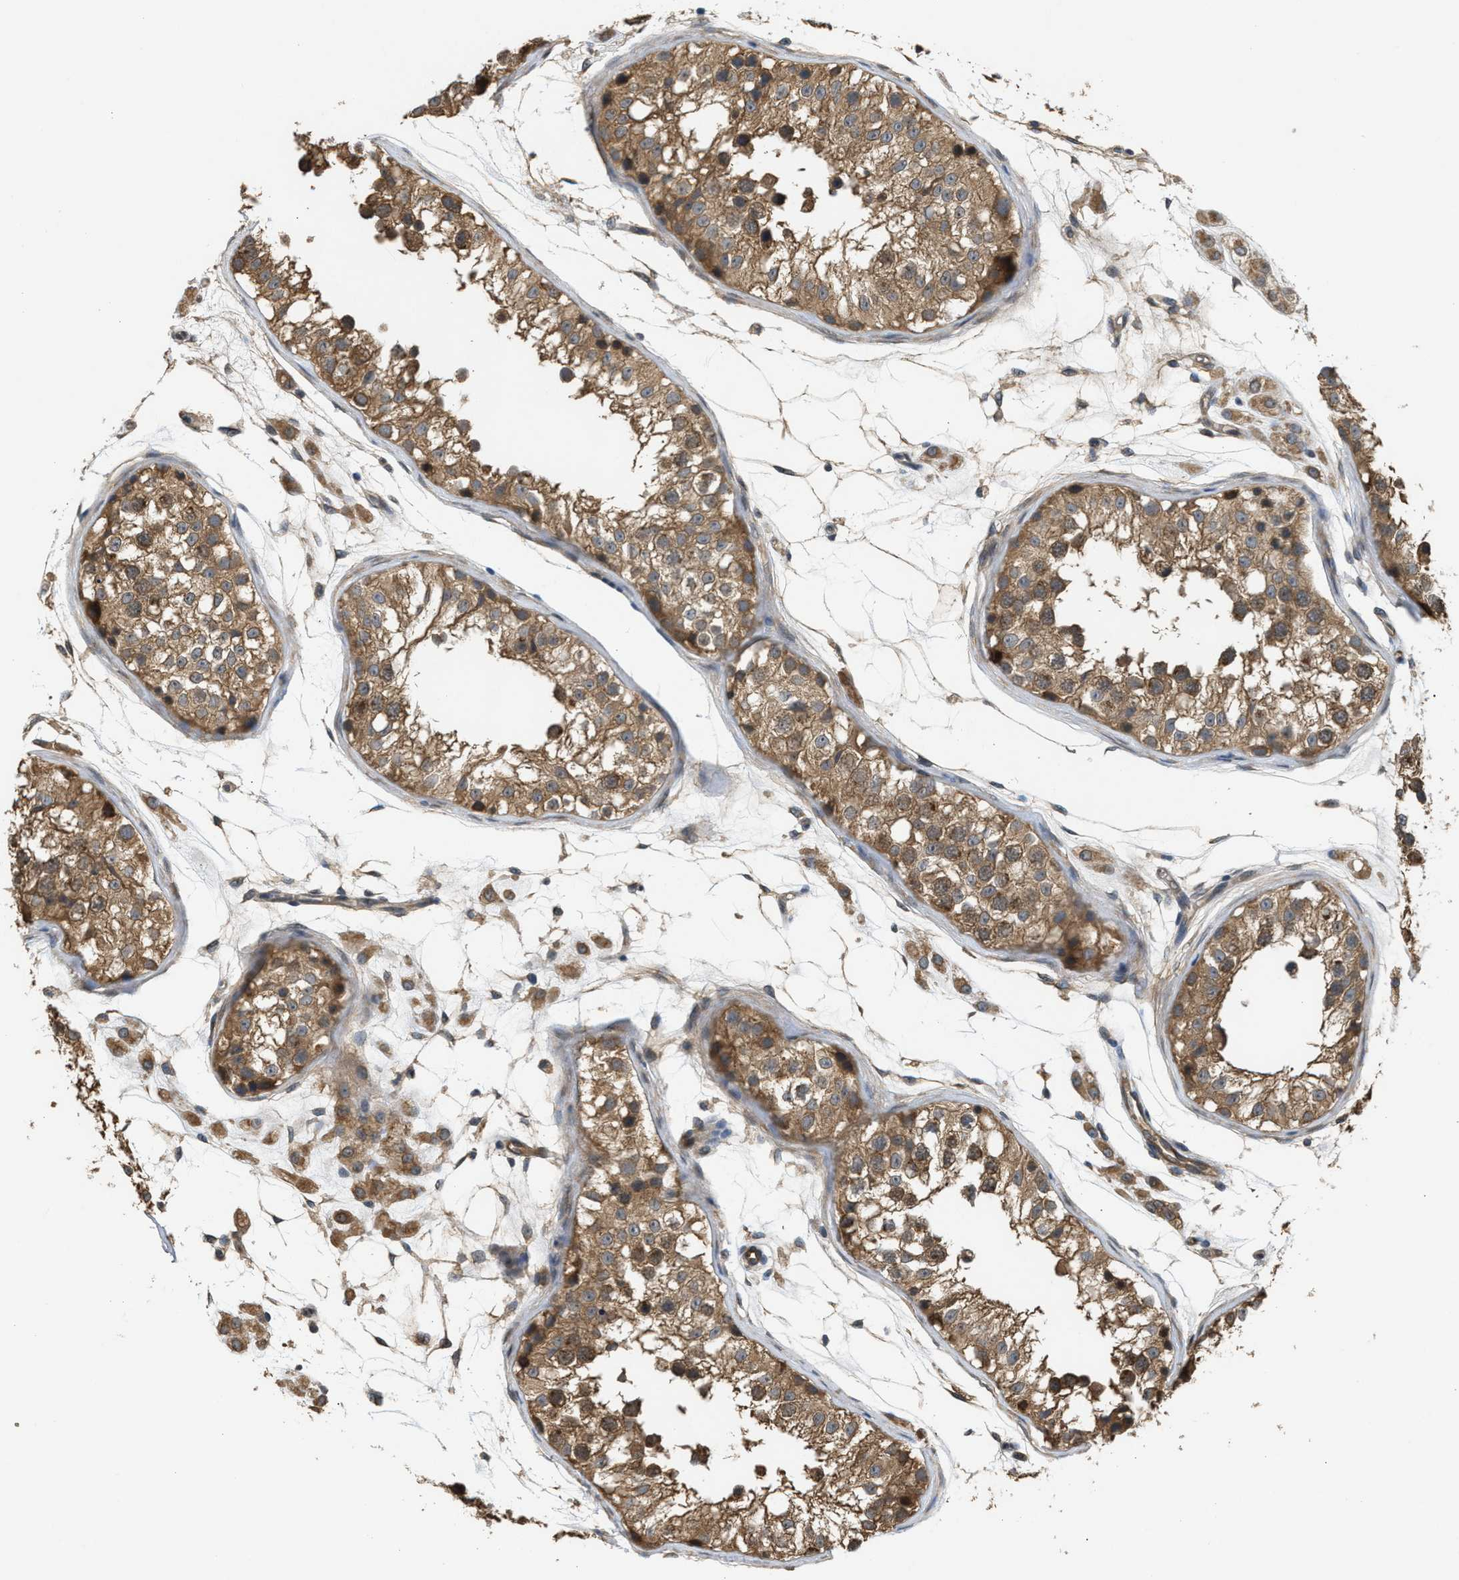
{"staining": {"intensity": "moderate", "quantity": ">75%", "location": "cytoplasmic/membranous"}, "tissue": "testis", "cell_type": "Cells in seminiferous ducts", "image_type": "normal", "snomed": [{"axis": "morphology", "description": "Normal tissue, NOS"}, {"axis": "morphology", "description": "Adenocarcinoma, metastatic, NOS"}, {"axis": "topography", "description": "Testis"}], "caption": "Protein staining of benign testis displays moderate cytoplasmic/membranous expression in approximately >75% of cells in seminiferous ducts. Immunohistochemistry (ihc) stains the protein in brown and the nuclei are stained blue.", "gene": "BAG3", "patient": {"sex": "male", "age": 26}}